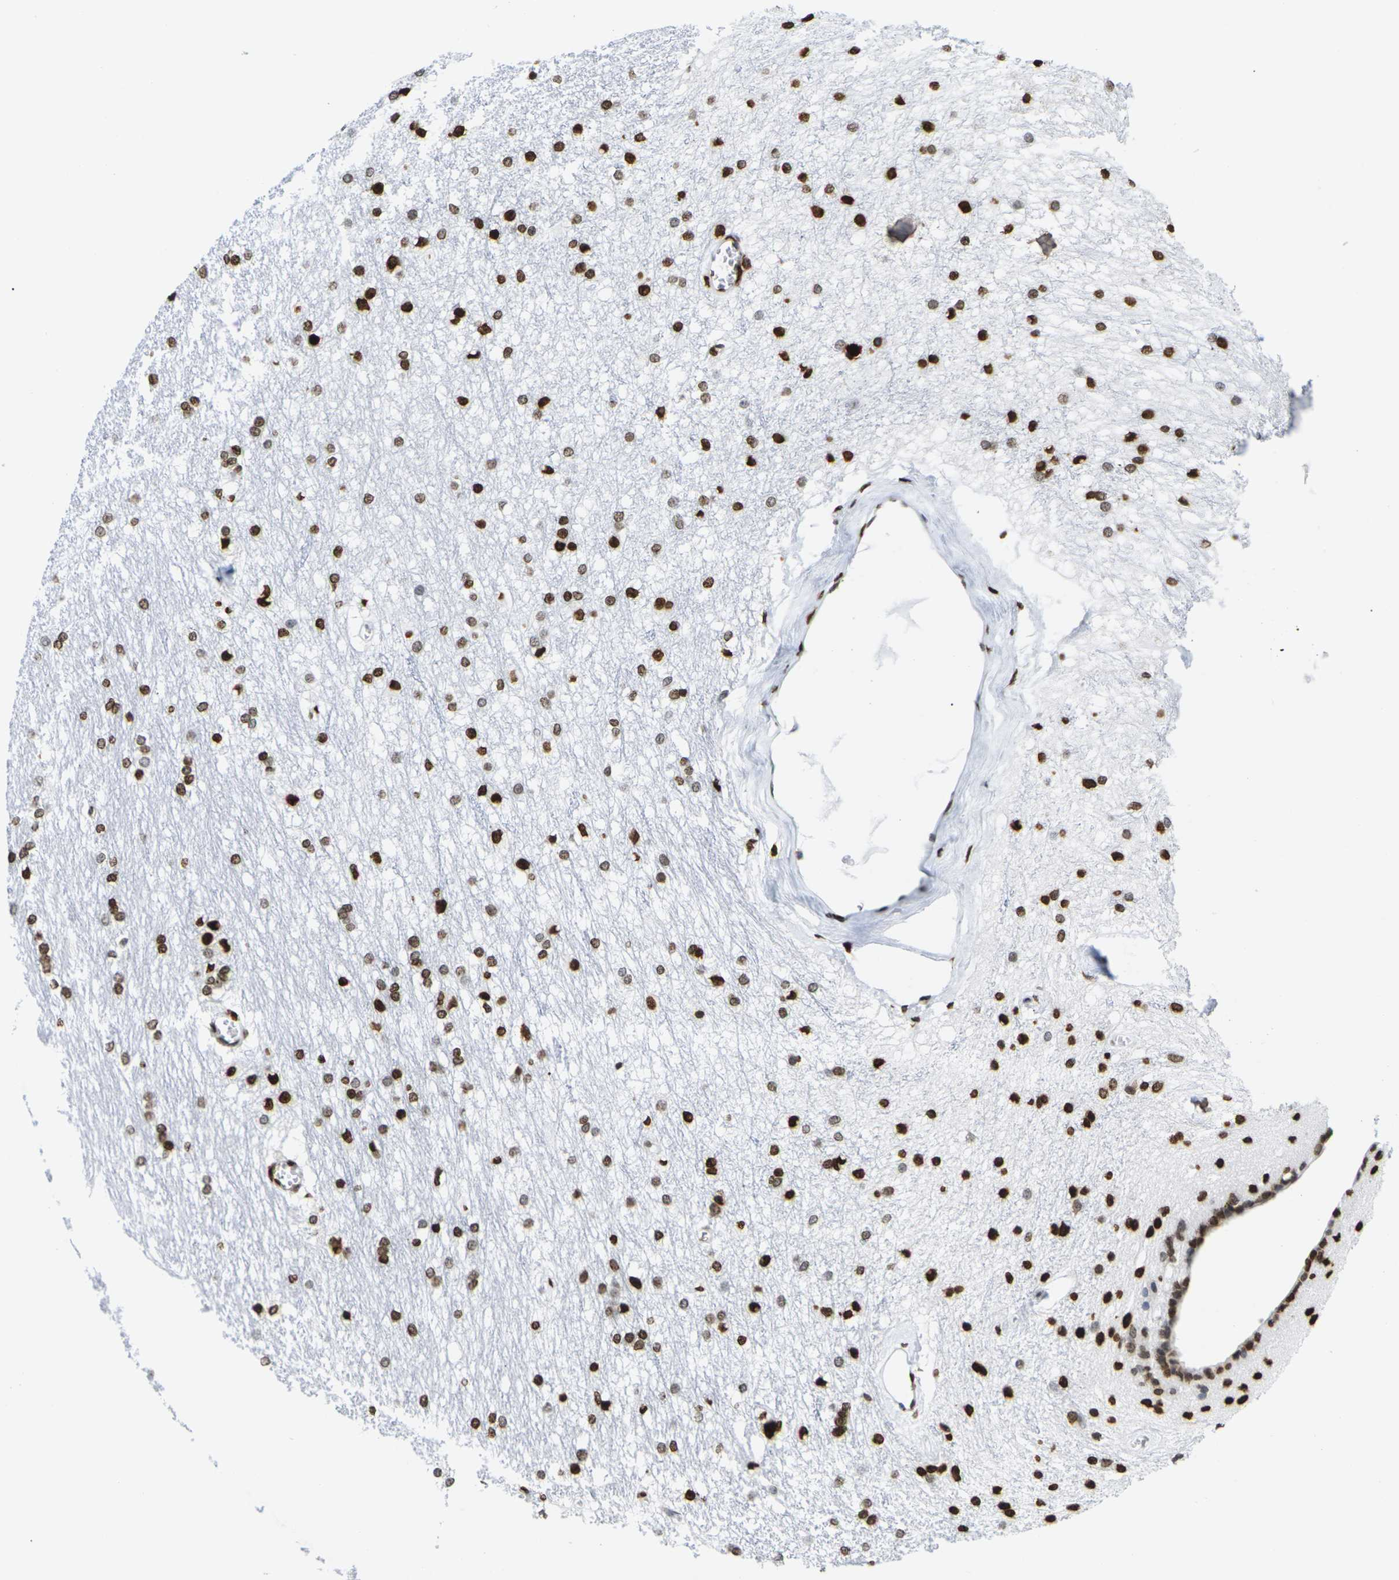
{"staining": {"intensity": "strong", "quantity": ">75%", "location": "nuclear"}, "tissue": "caudate", "cell_type": "Glial cells", "image_type": "normal", "snomed": [{"axis": "morphology", "description": "Normal tissue, NOS"}, {"axis": "topography", "description": "Lateral ventricle wall"}], "caption": "Approximately >75% of glial cells in benign caudate show strong nuclear protein positivity as visualized by brown immunohistochemical staining.", "gene": "H2AC21", "patient": {"sex": "female", "age": 19}}